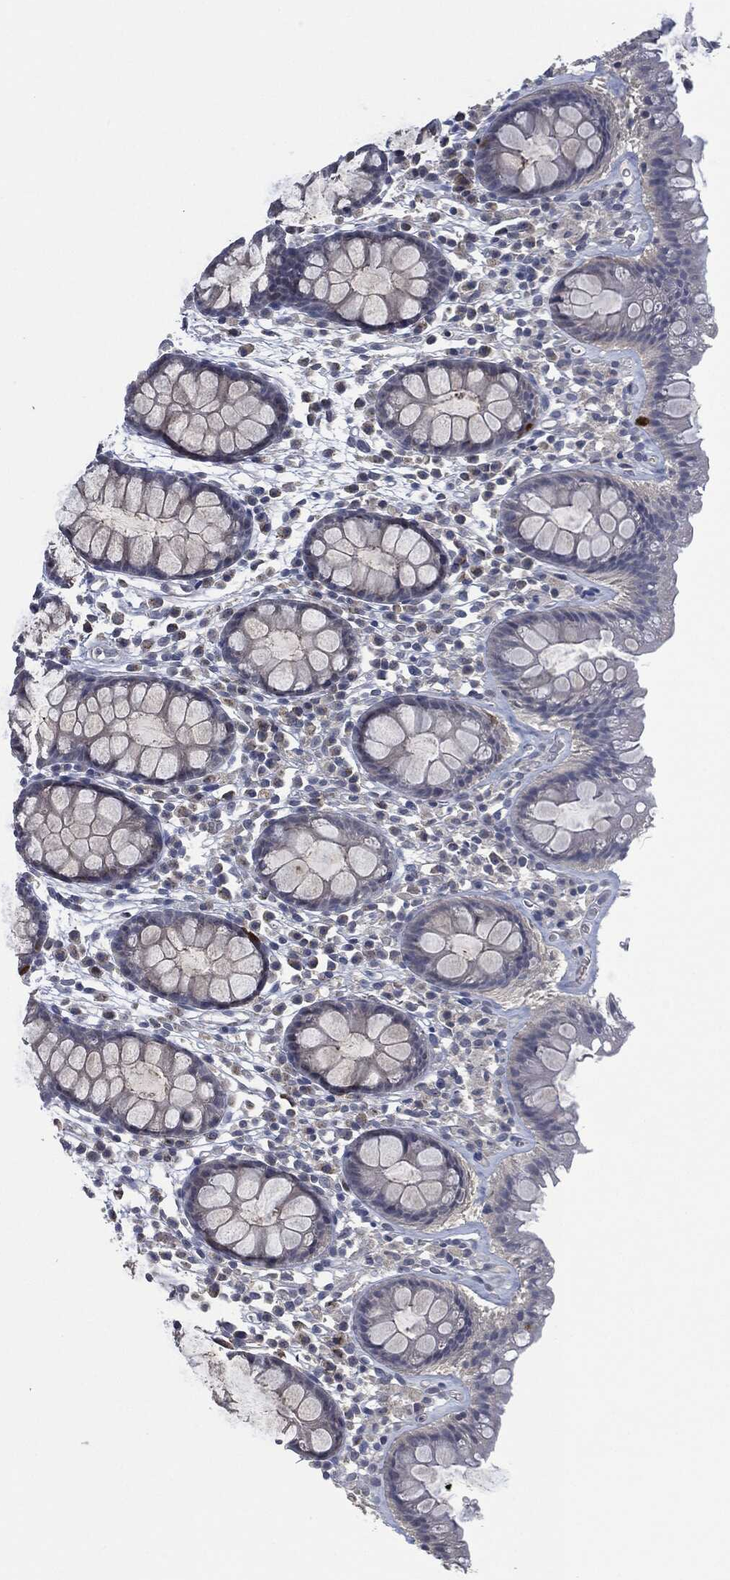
{"staining": {"intensity": "negative", "quantity": "none", "location": "none"}, "tissue": "colon", "cell_type": "Endothelial cells", "image_type": "normal", "snomed": [{"axis": "morphology", "description": "Normal tissue, NOS"}, {"axis": "topography", "description": "Colon"}], "caption": "Protein analysis of normal colon exhibits no significant positivity in endothelial cells. (DAB (3,3'-diaminobenzidine) immunohistochemistry with hematoxylin counter stain).", "gene": "IL1RN", "patient": {"sex": "male", "age": 76}}